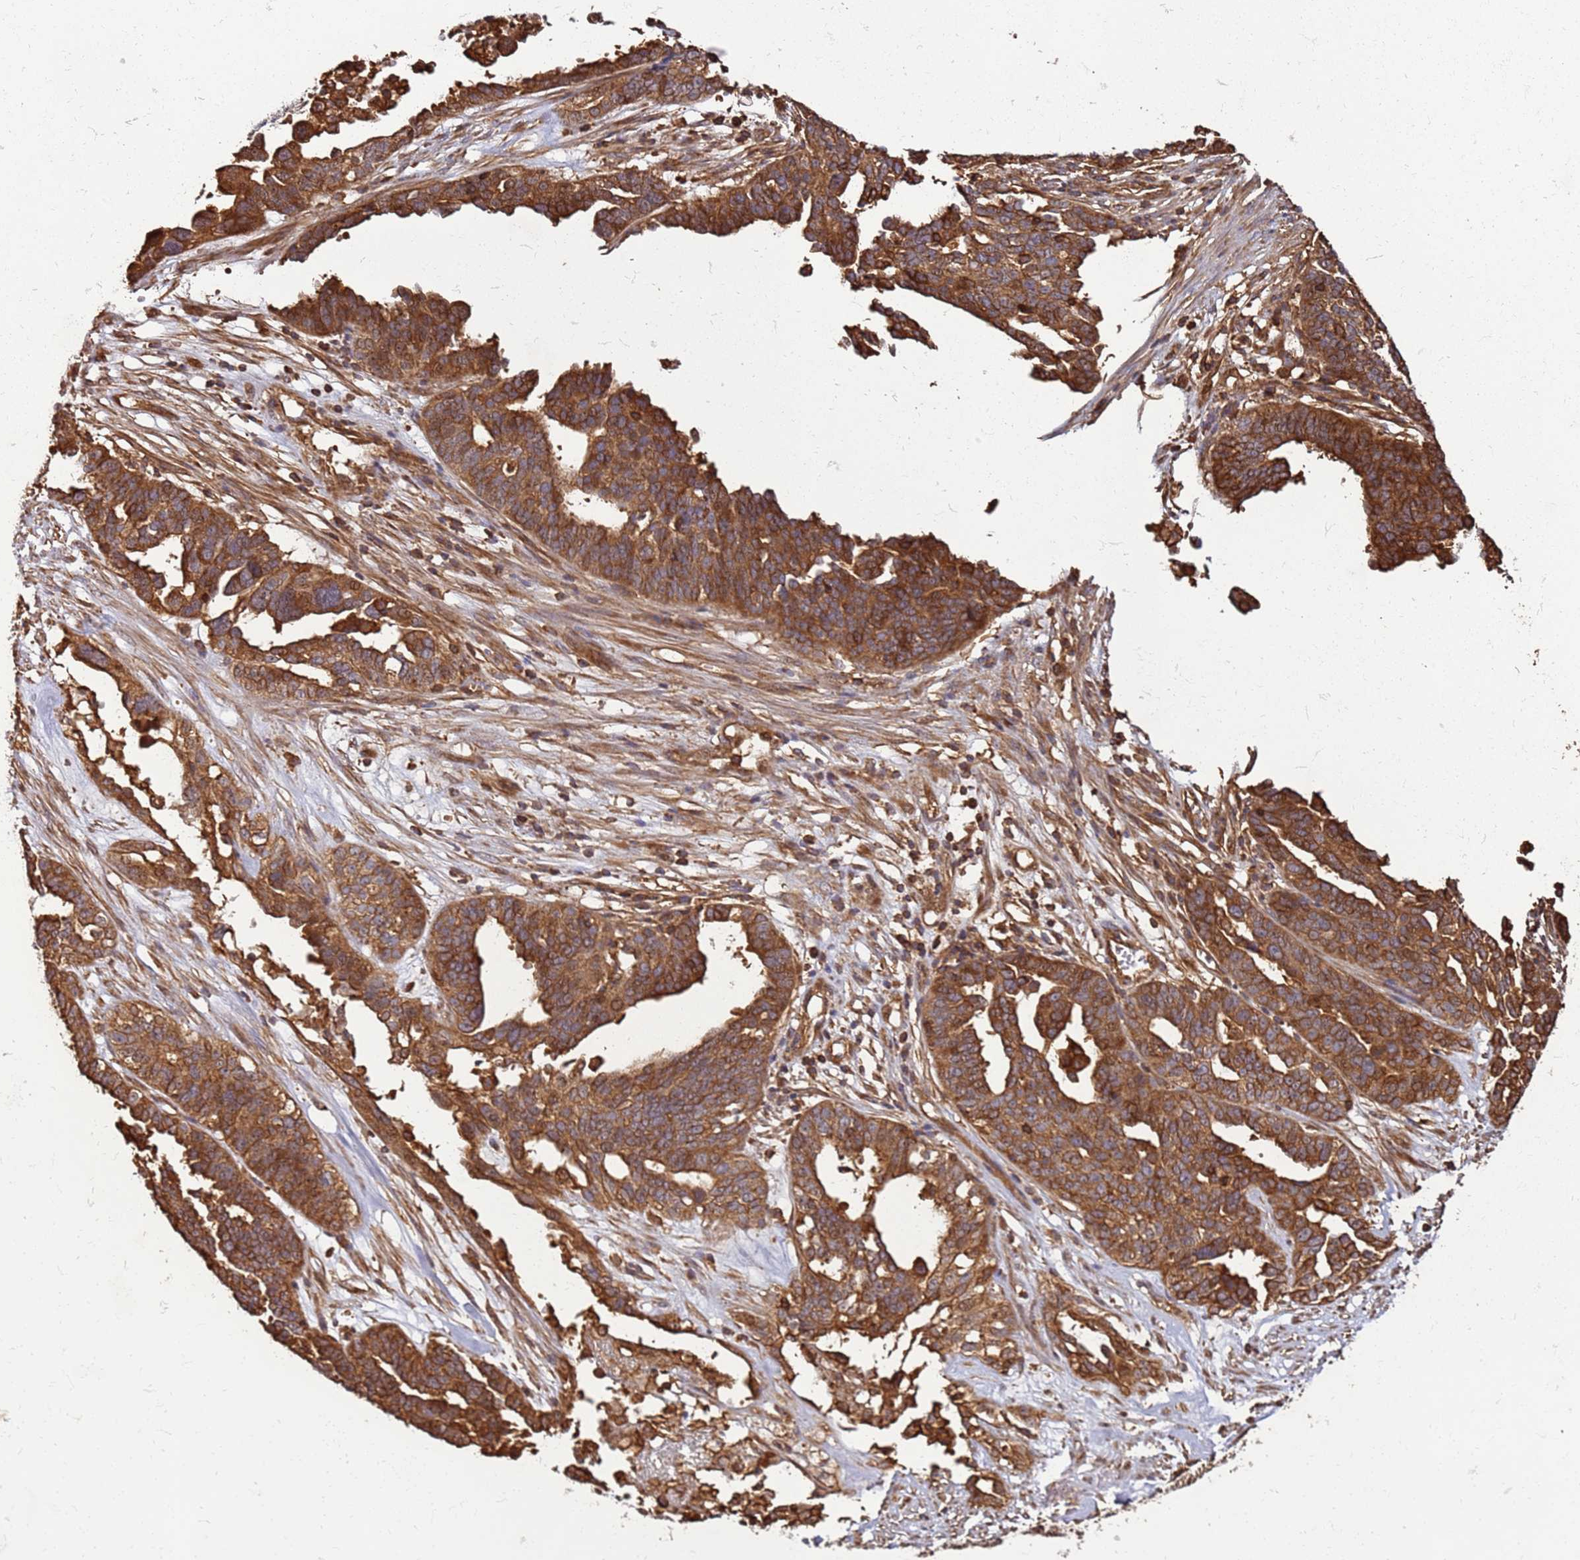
{"staining": {"intensity": "strong", "quantity": ">75%", "location": "cytoplasmic/membranous"}, "tissue": "ovarian cancer", "cell_type": "Tumor cells", "image_type": "cancer", "snomed": [{"axis": "morphology", "description": "Cystadenocarcinoma, serous, NOS"}, {"axis": "topography", "description": "Ovary"}], "caption": "There is high levels of strong cytoplasmic/membranous staining in tumor cells of serous cystadenocarcinoma (ovarian), as demonstrated by immunohistochemical staining (brown color).", "gene": "ACVR2A", "patient": {"sex": "female", "age": 59}}